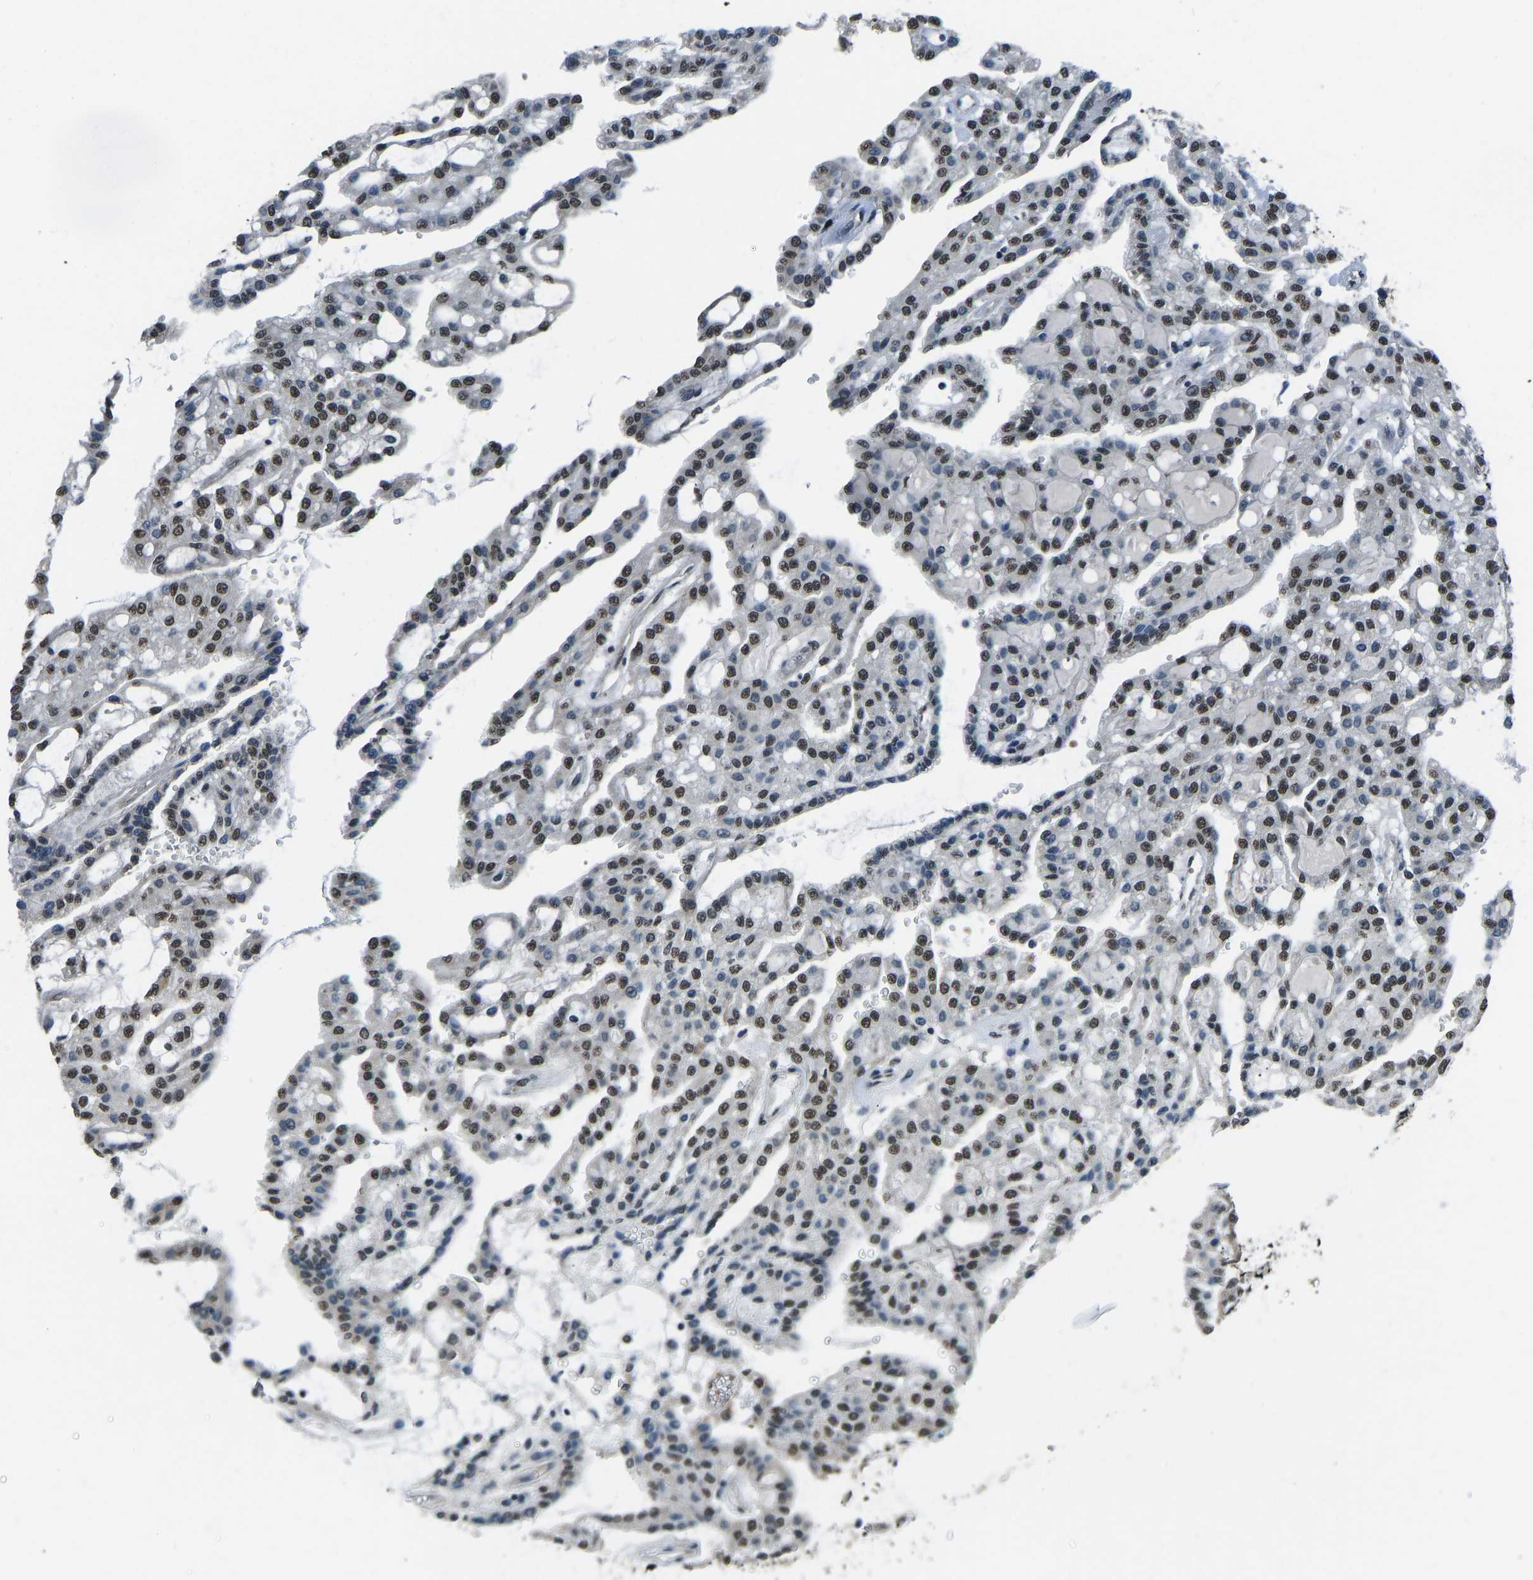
{"staining": {"intensity": "moderate", "quantity": "25%-75%", "location": "nuclear"}, "tissue": "renal cancer", "cell_type": "Tumor cells", "image_type": "cancer", "snomed": [{"axis": "morphology", "description": "Adenocarcinoma, NOS"}, {"axis": "topography", "description": "Kidney"}], "caption": "This histopathology image exhibits immunohistochemistry staining of human adenocarcinoma (renal), with medium moderate nuclear positivity in about 25%-75% of tumor cells.", "gene": "FOS", "patient": {"sex": "male", "age": 63}}